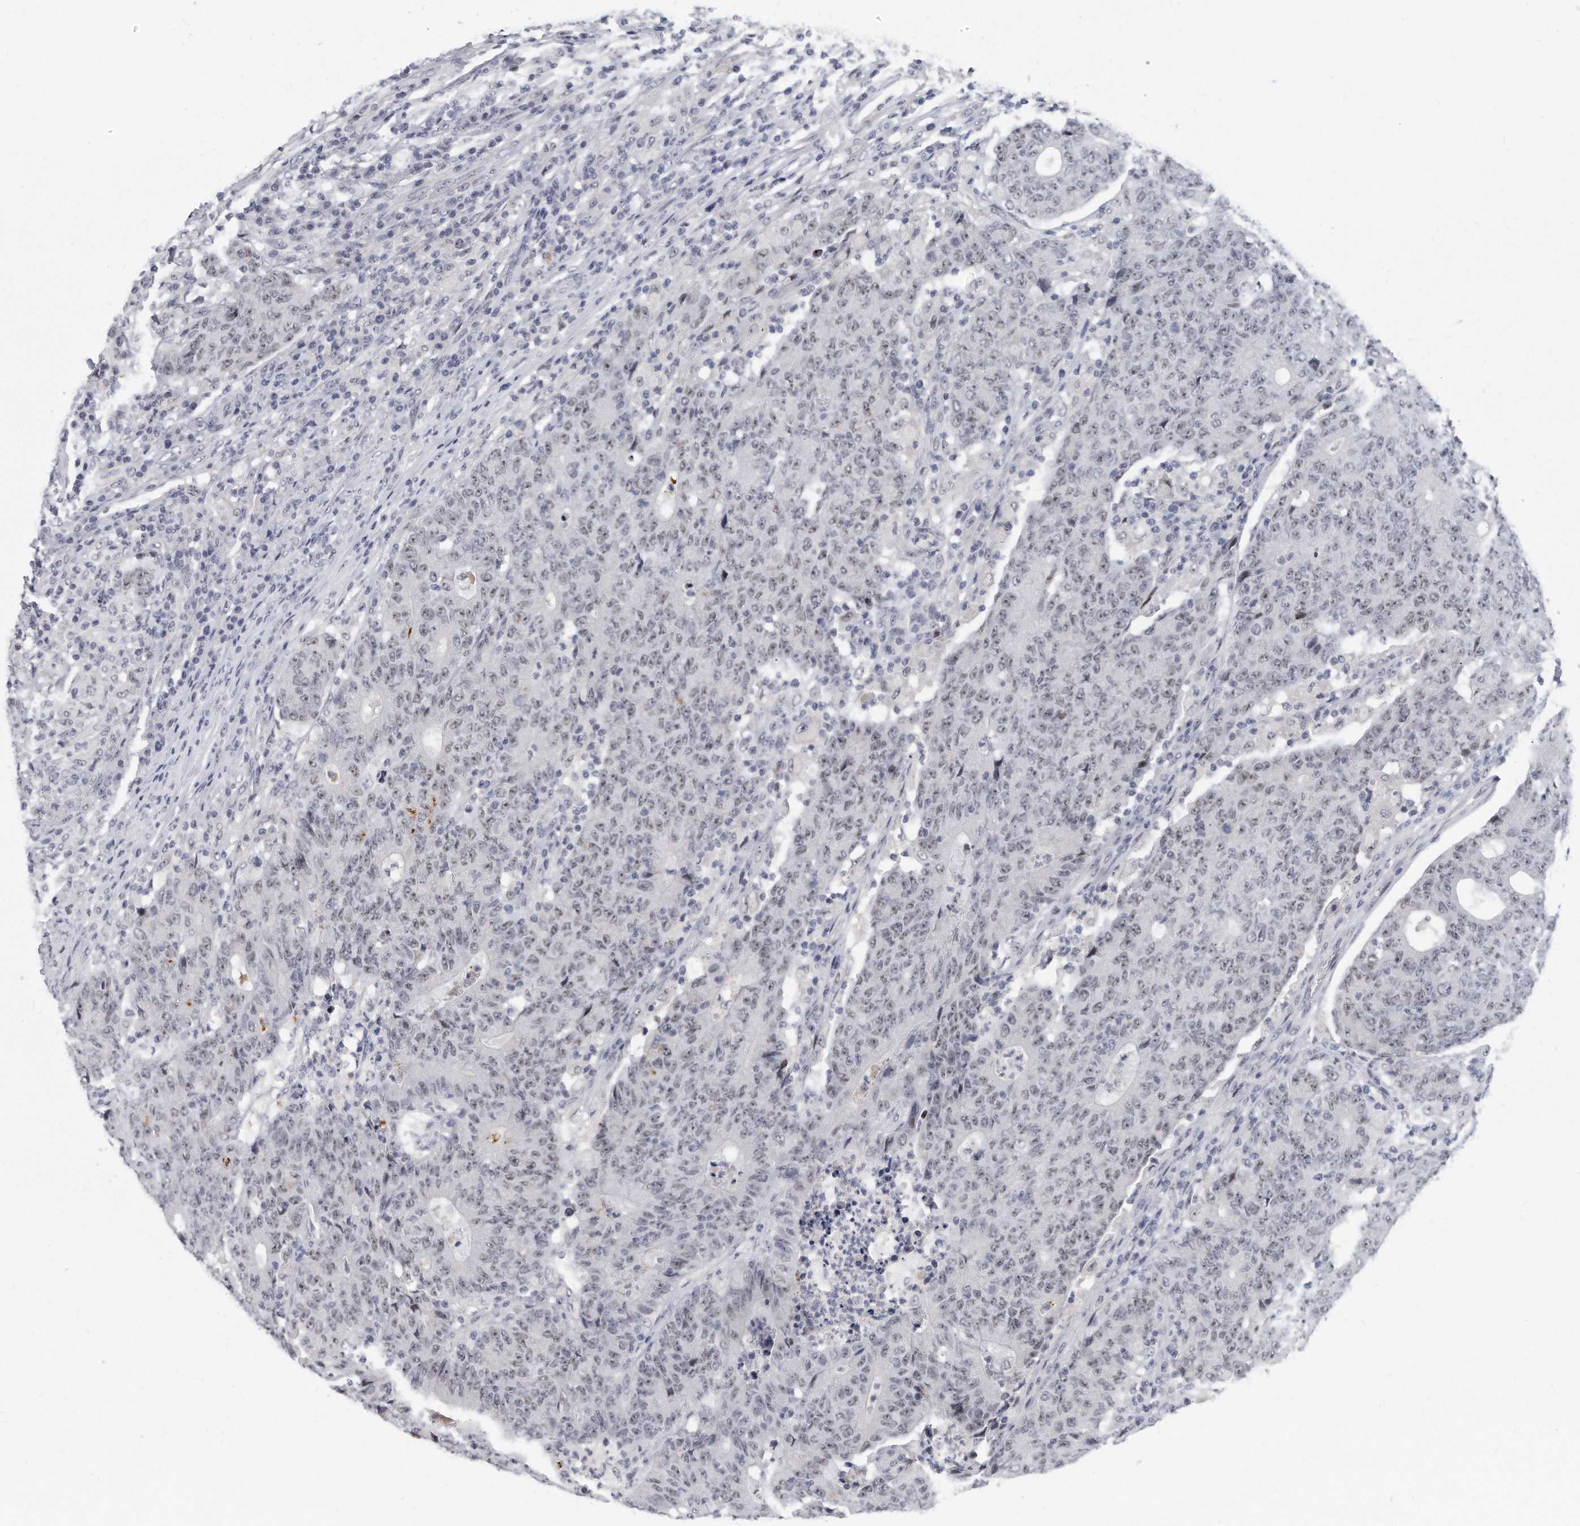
{"staining": {"intensity": "weak", "quantity": "<25%", "location": "nuclear"}, "tissue": "colorectal cancer", "cell_type": "Tumor cells", "image_type": "cancer", "snomed": [{"axis": "morphology", "description": "Normal tissue, NOS"}, {"axis": "morphology", "description": "Adenocarcinoma, NOS"}, {"axis": "topography", "description": "Colon"}], "caption": "Image shows no significant protein positivity in tumor cells of colorectal cancer (adenocarcinoma).", "gene": "TFCP2L1", "patient": {"sex": "female", "age": 75}}